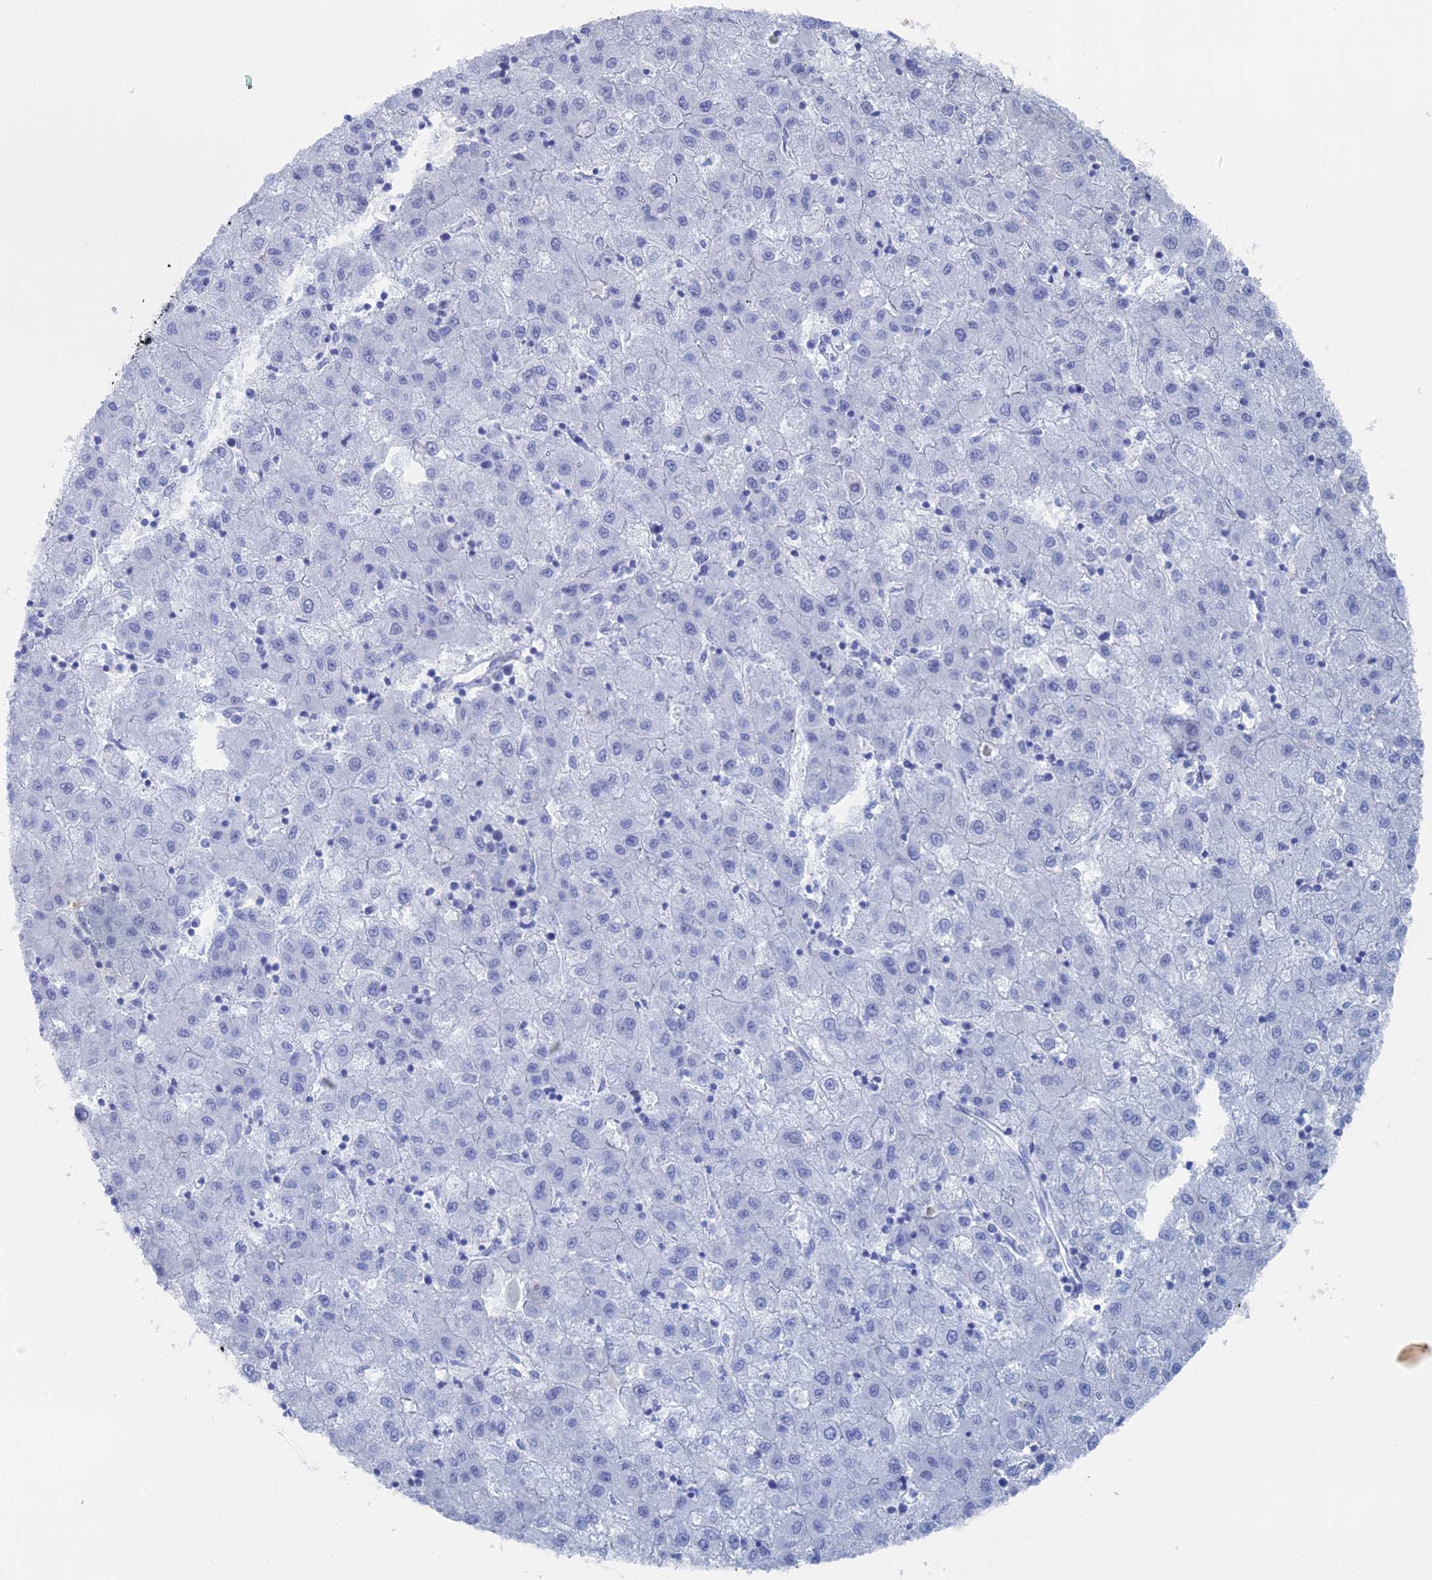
{"staining": {"intensity": "negative", "quantity": "none", "location": "none"}, "tissue": "liver cancer", "cell_type": "Tumor cells", "image_type": "cancer", "snomed": [{"axis": "morphology", "description": "Carcinoma, Hepatocellular, NOS"}, {"axis": "topography", "description": "Liver"}], "caption": "An immunohistochemistry (IHC) micrograph of liver cancer is shown. There is no staining in tumor cells of liver cancer.", "gene": "IL7", "patient": {"sex": "male", "age": 72}}